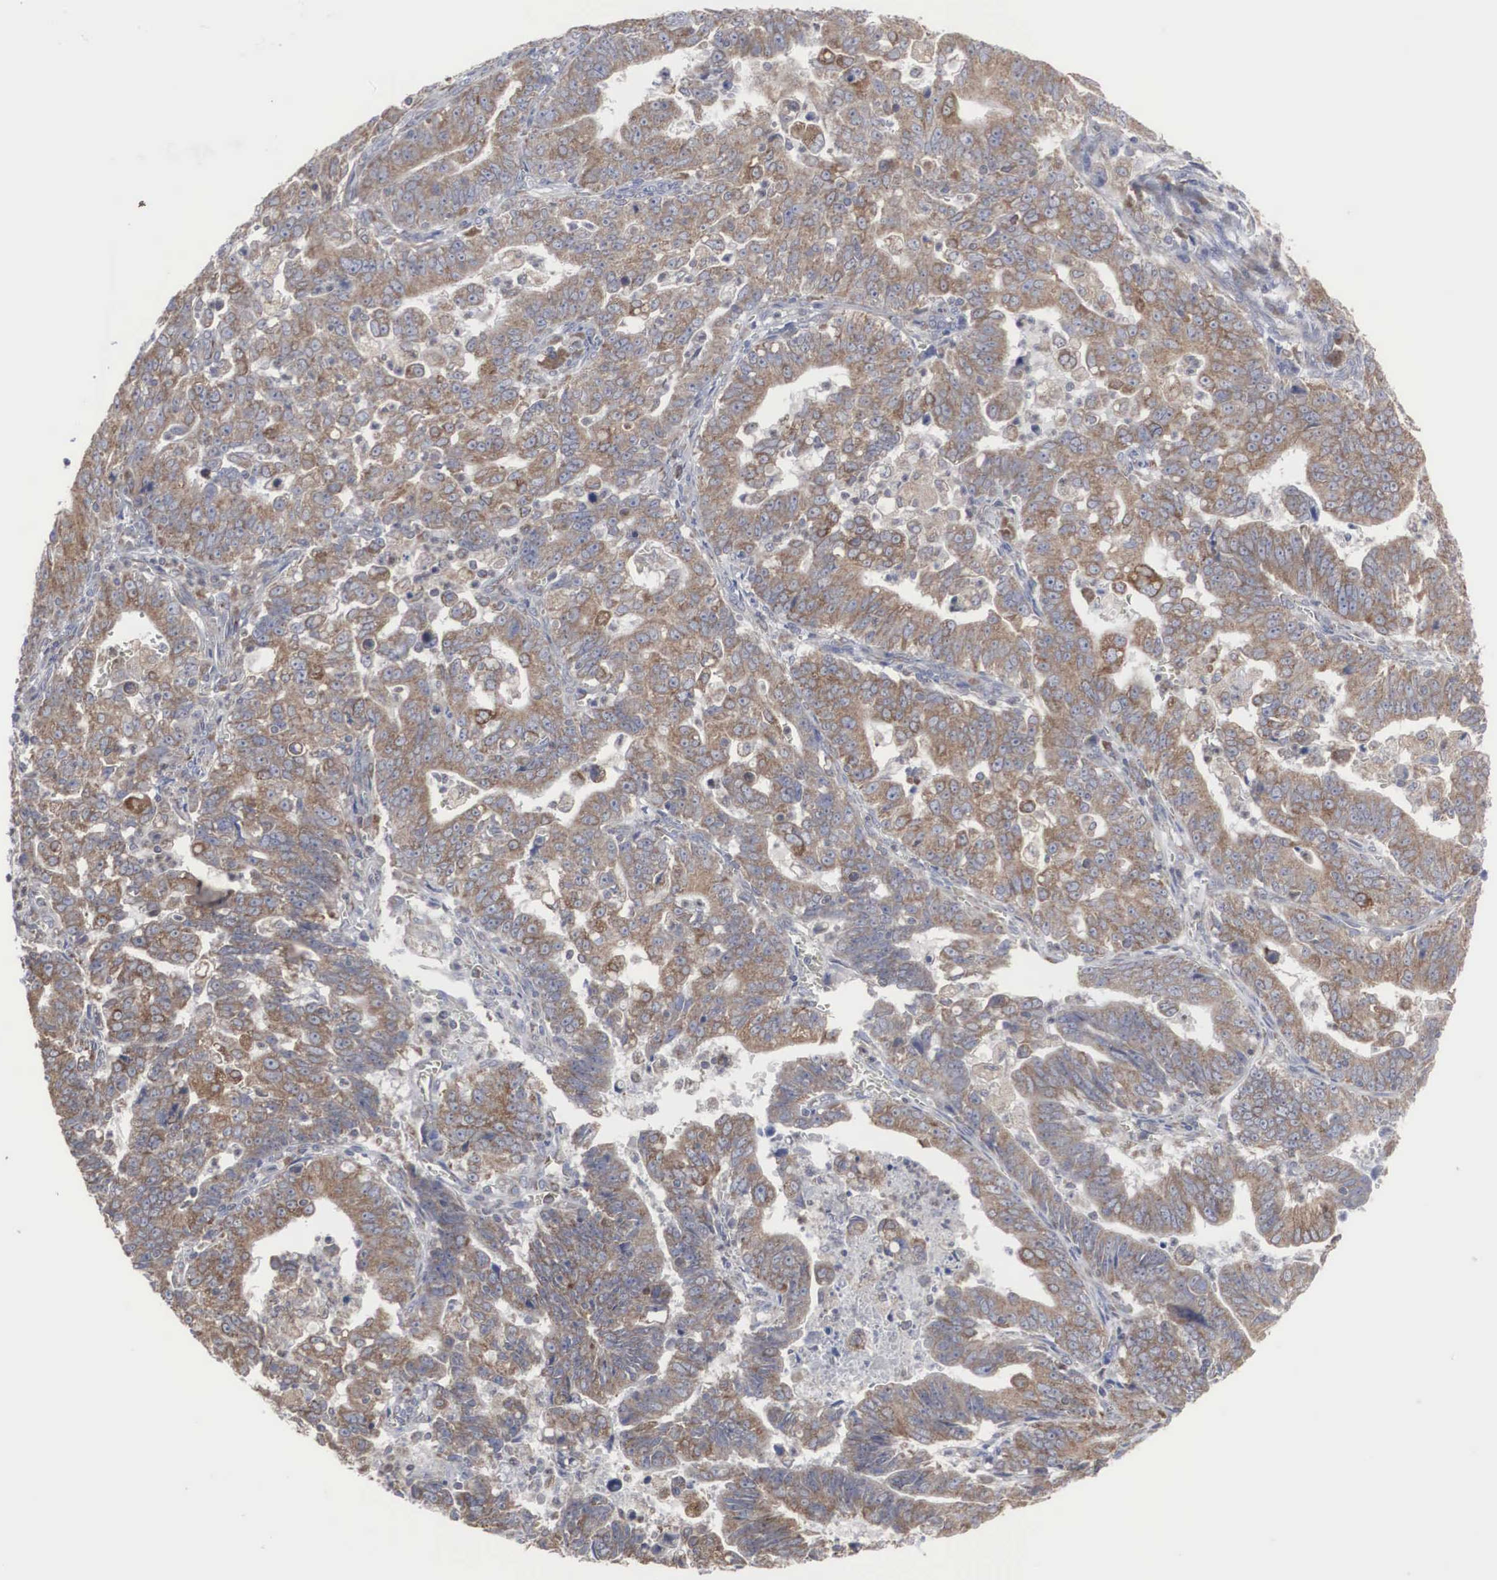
{"staining": {"intensity": "moderate", "quantity": ">75%", "location": "cytoplasmic/membranous"}, "tissue": "stomach cancer", "cell_type": "Tumor cells", "image_type": "cancer", "snomed": [{"axis": "morphology", "description": "Adenocarcinoma, NOS"}, {"axis": "topography", "description": "Stomach, upper"}], "caption": "Immunohistochemical staining of stomach cancer displays moderate cytoplasmic/membranous protein expression in about >75% of tumor cells.", "gene": "MIA2", "patient": {"sex": "female", "age": 50}}